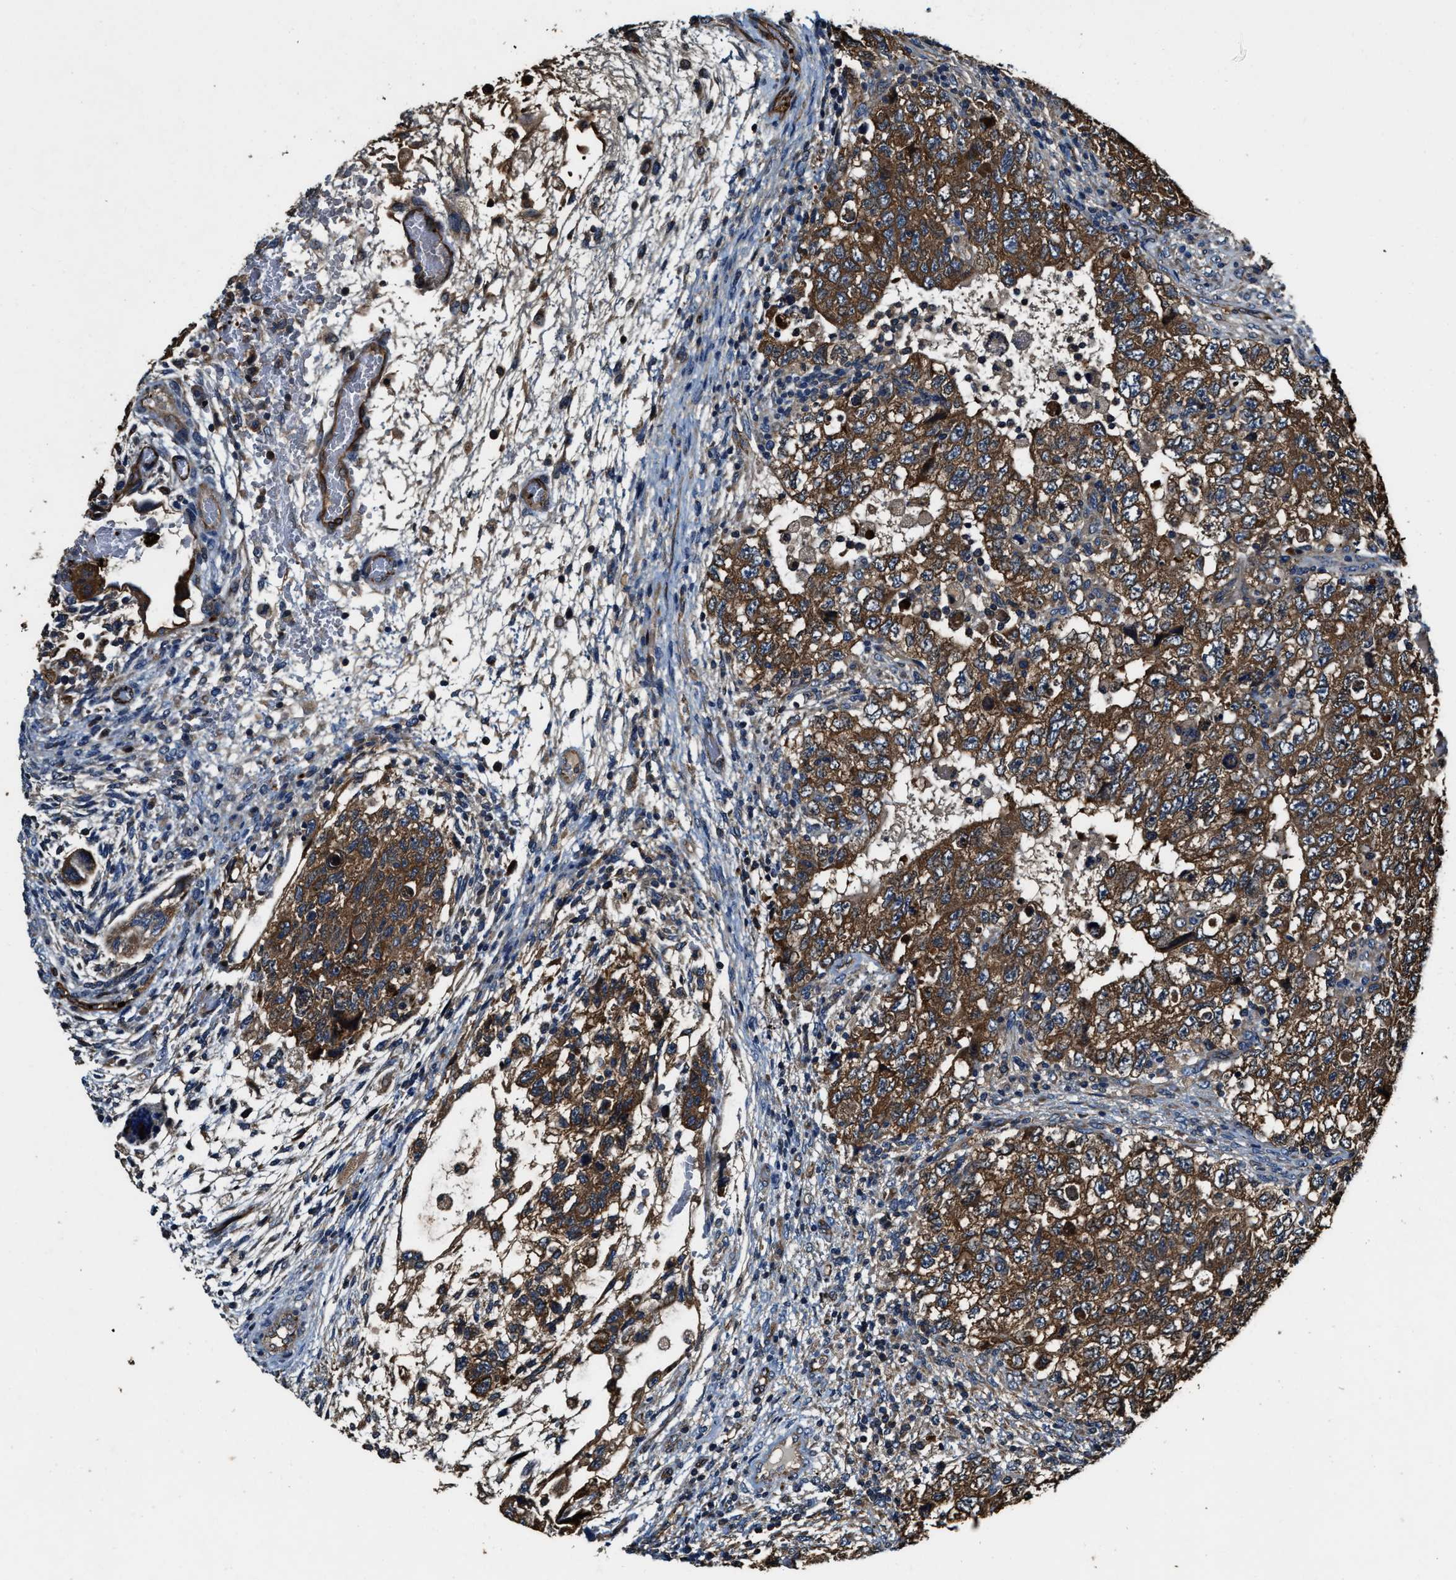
{"staining": {"intensity": "strong", "quantity": ">75%", "location": "cytoplasmic/membranous"}, "tissue": "testis cancer", "cell_type": "Tumor cells", "image_type": "cancer", "snomed": [{"axis": "morphology", "description": "Carcinoma, Embryonal, NOS"}, {"axis": "topography", "description": "Testis"}], "caption": "Approximately >75% of tumor cells in testis cancer (embryonal carcinoma) demonstrate strong cytoplasmic/membranous protein positivity as visualized by brown immunohistochemical staining.", "gene": "GFRA3", "patient": {"sex": "male", "age": 36}}